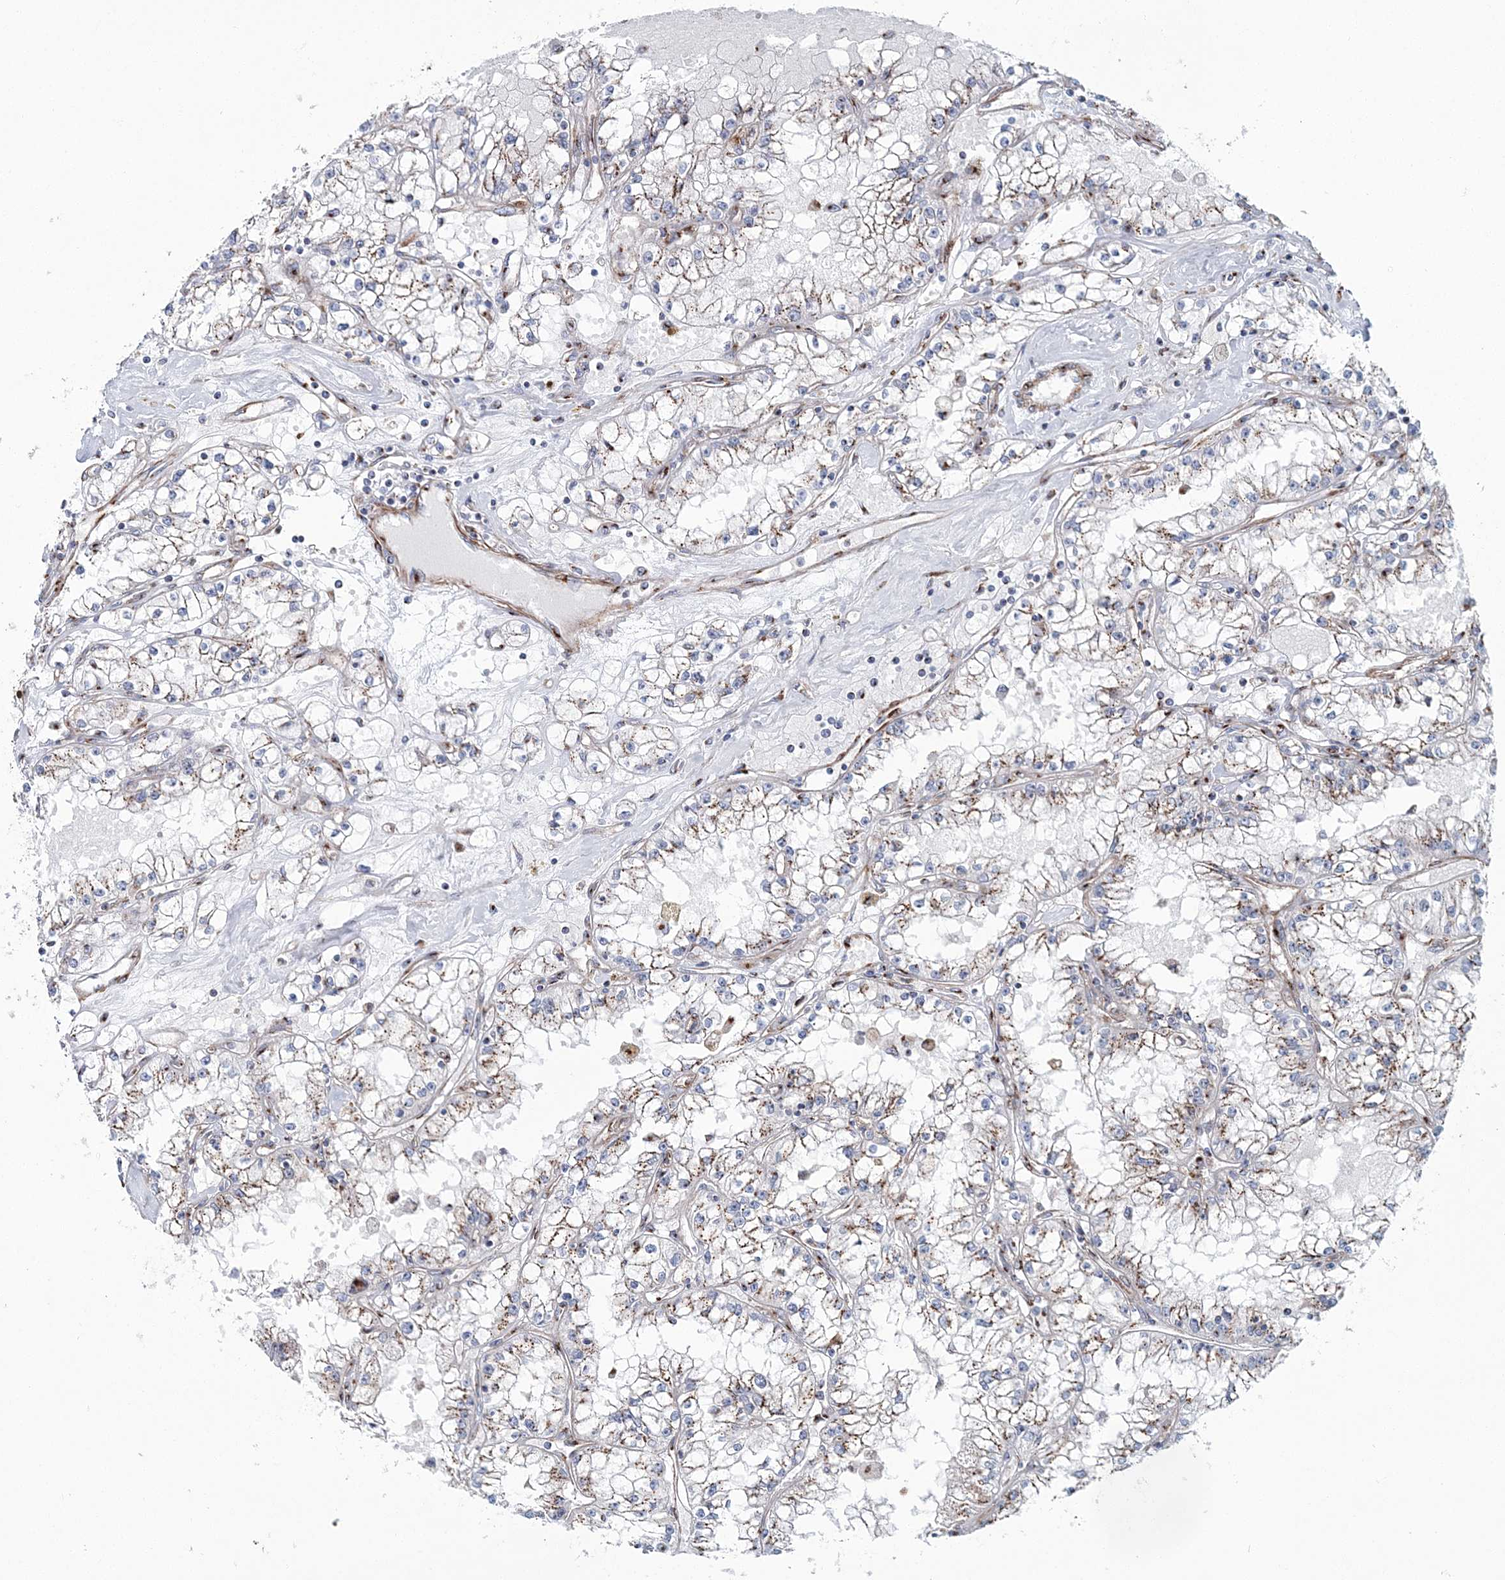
{"staining": {"intensity": "moderate", "quantity": ">75%", "location": "cytoplasmic/membranous"}, "tissue": "renal cancer", "cell_type": "Tumor cells", "image_type": "cancer", "snomed": [{"axis": "morphology", "description": "Adenocarcinoma, NOS"}, {"axis": "topography", "description": "Kidney"}], "caption": "Approximately >75% of tumor cells in human adenocarcinoma (renal) reveal moderate cytoplasmic/membranous protein positivity as visualized by brown immunohistochemical staining.", "gene": "MAN1A2", "patient": {"sex": "male", "age": 56}}